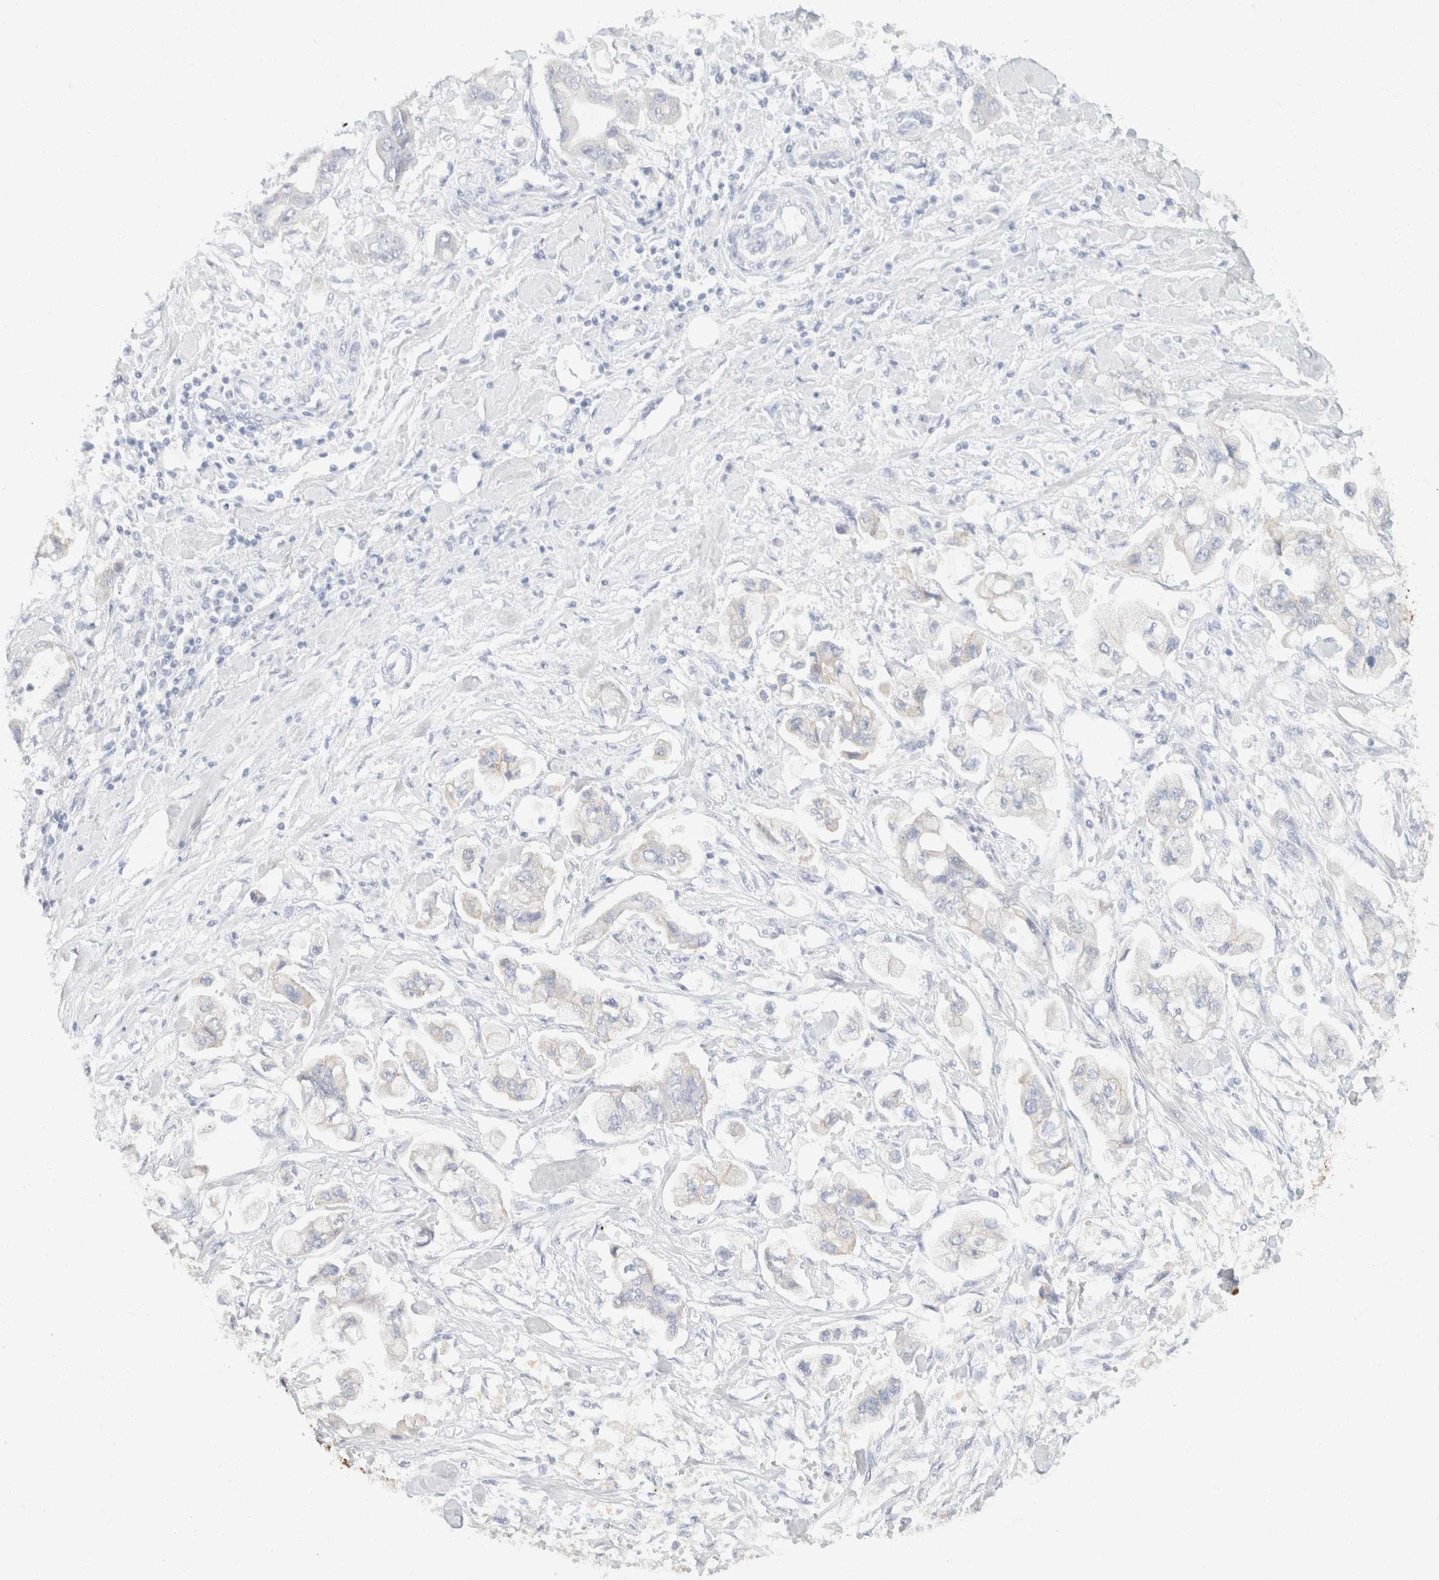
{"staining": {"intensity": "negative", "quantity": "none", "location": "none"}, "tissue": "stomach cancer", "cell_type": "Tumor cells", "image_type": "cancer", "snomed": [{"axis": "morphology", "description": "Normal tissue, NOS"}, {"axis": "morphology", "description": "Adenocarcinoma, NOS"}, {"axis": "topography", "description": "Stomach"}], "caption": "DAB (3,3'-diaminobenzidine) immunohistochemical staining of stomach cancer shows no significant staining in tumor cells.", "gene": "KRT20", "patient": {"sex": "male", "age": 62}}